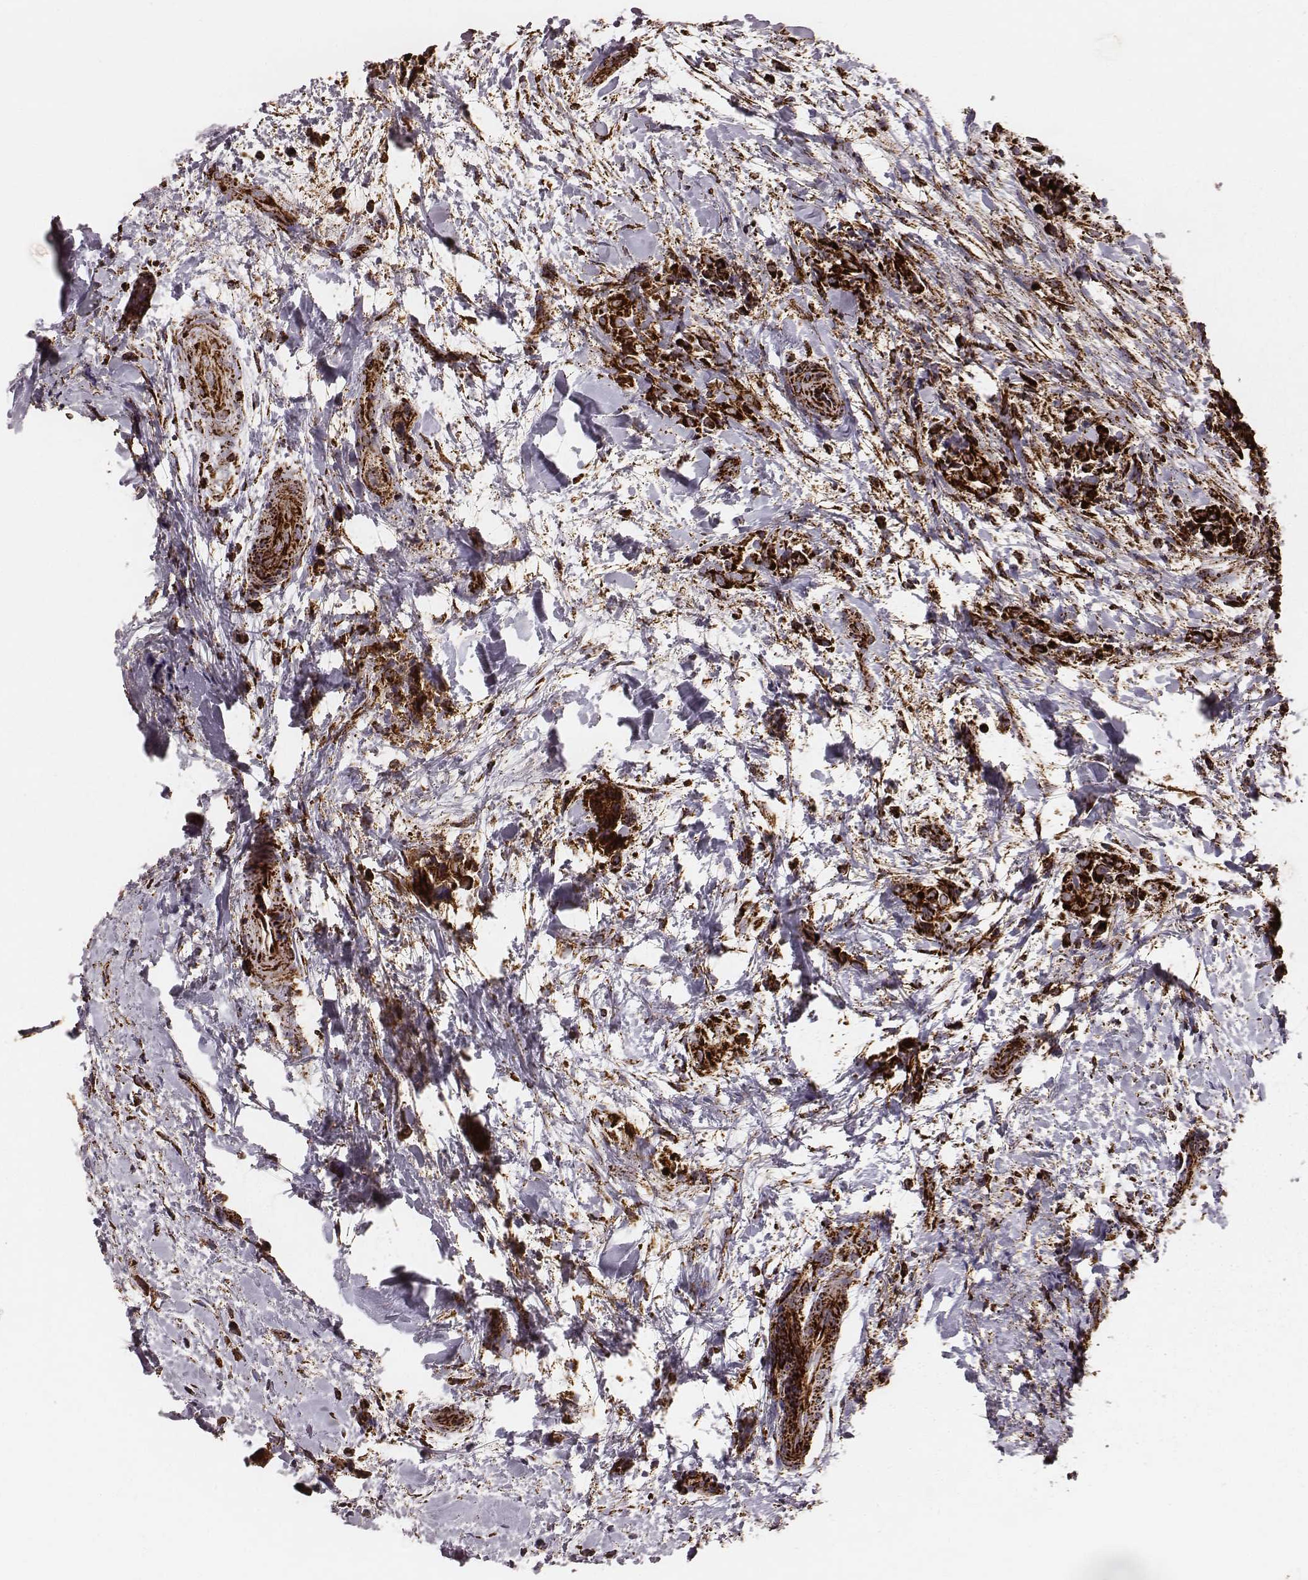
{"staining": {"intensity": "strong", "quantity": ">75%", "location": "cytoplasmic/membranous"}, "tissue": "thyroid cancer", "cell_type": "Tumor cells", "image_type": "cancer", "snomed": [{"axis": "morphology", "description": "Papillary adenocarcinoma, NOS"}, {"axis": "topography", "description": "Thyroid gland"}], "caption": "Strong cytoplasmic/membranous protein expression is appreciated in approximately >75% of tumor cells in thyroid papillary adenocarcinoma. The staining was performed using DAB, with brown indicating positive protein expression. Nuclei are stained blue with hematoxylin.", "gene": "TUFM", "patient": {"sex": "male", "age": 61}}